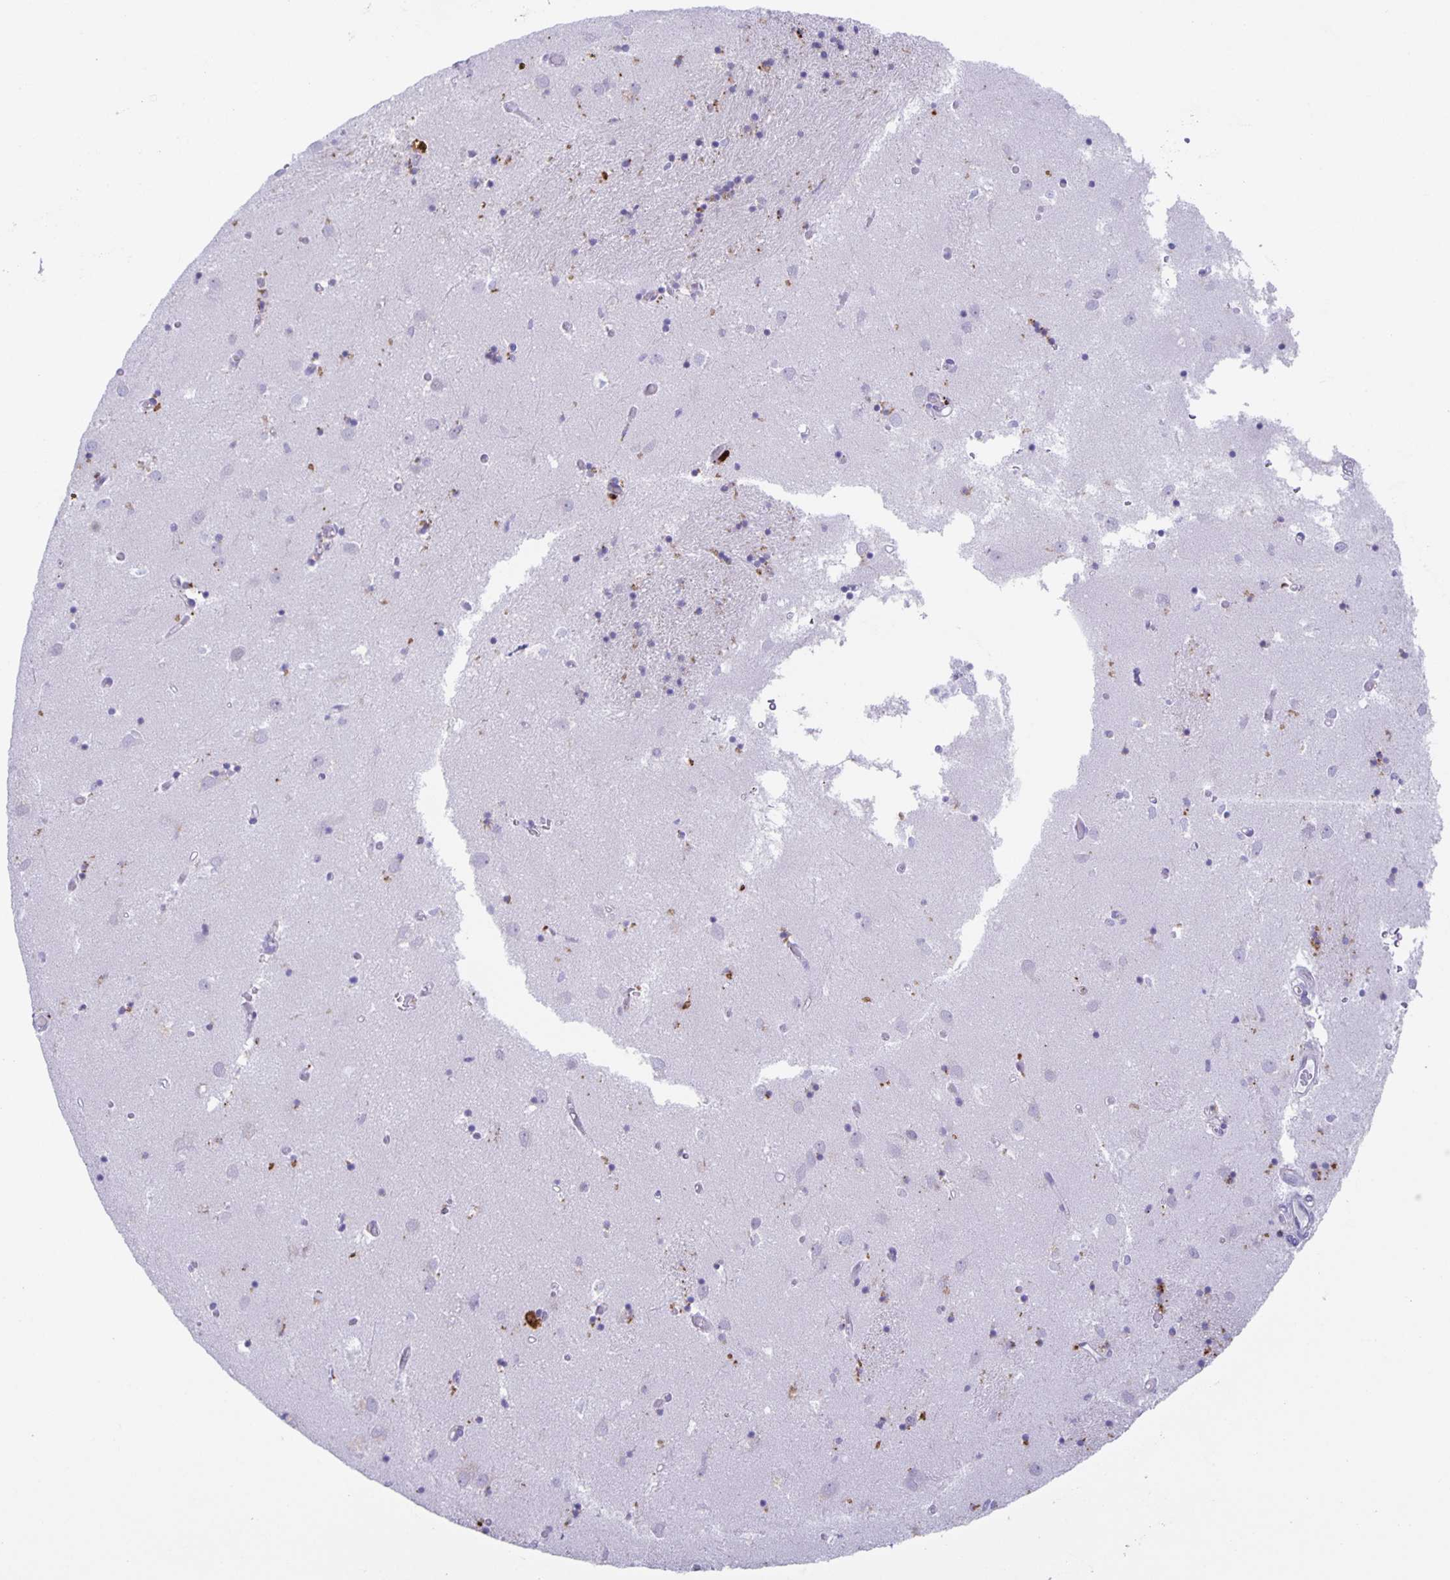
{"staining": {"intensity": "negative", "quantity": "none", "location": "none"}, "tissue": "caudate", "cell_type": "Glial cells", "image_type": "normal", "snomed": [{"axis": "morphology", "description": "Normal tissue, NOS"}, {"axis": "topography", "description": "Lateral ventricle wall"}], "caption": "The IHC micrograph has no significant expression in glial cells of caudate.", "gene": "LIPA", "patient": {"sex": "male", "age": 70}}